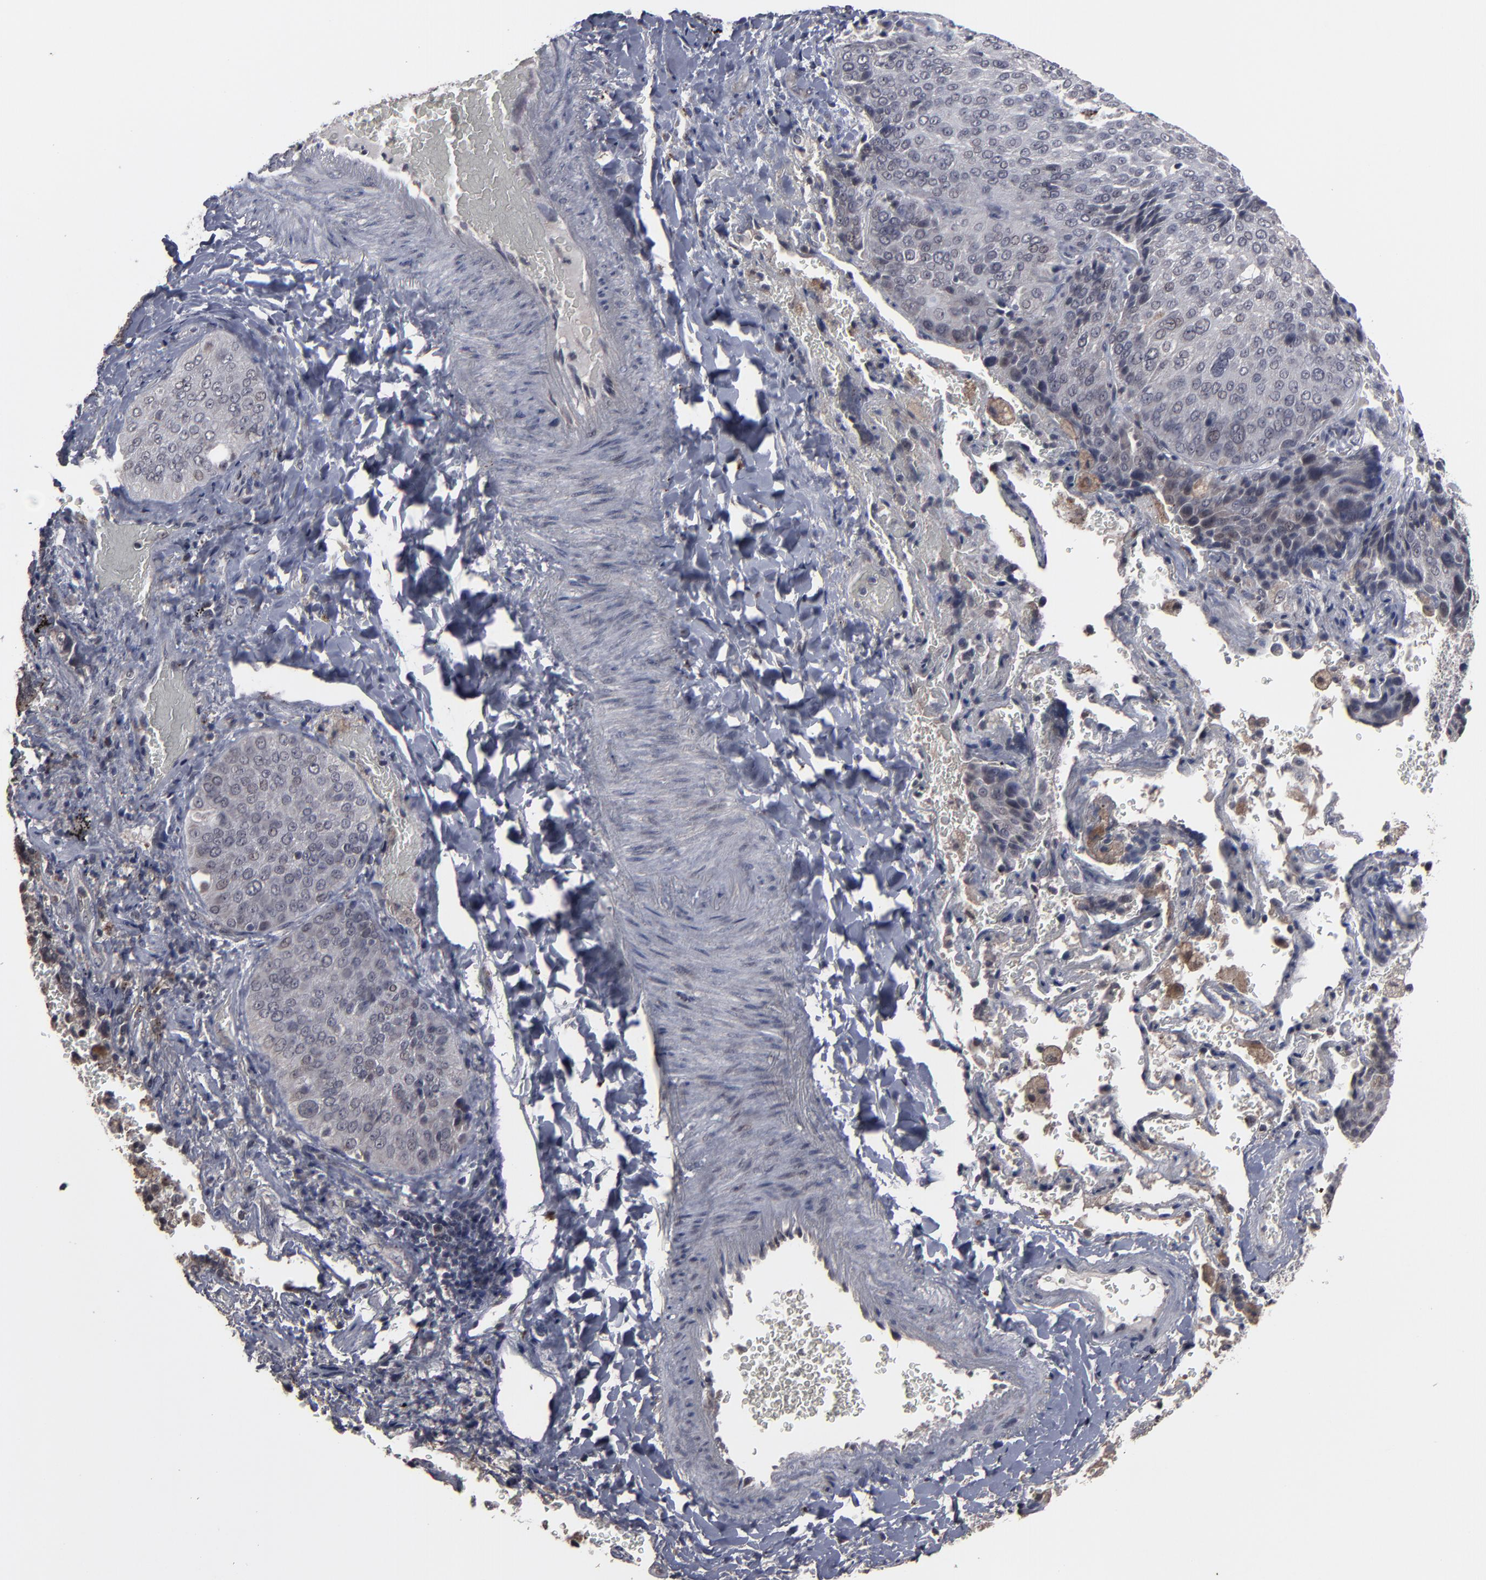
{"staining": {"intensity": "weak", "quantity": "<25%", "location": "cytoplasmic/membranous,nuclear"}, "tissue": "lung cancer", "cell_type": "Tumor cells", "image_type": "cancer", "snomed": [{"axis": "morphology", "description": "Squamous cell carcinoma, NOS"}, {"axis": "topography", "description": "Lung"}], "caption": "The histopathology image shows no significant staining in tumor cells of squamous cell carcinoma (lung).", "gene": "SLC22A17", "patient": {"sex": "male", "age": 54}}